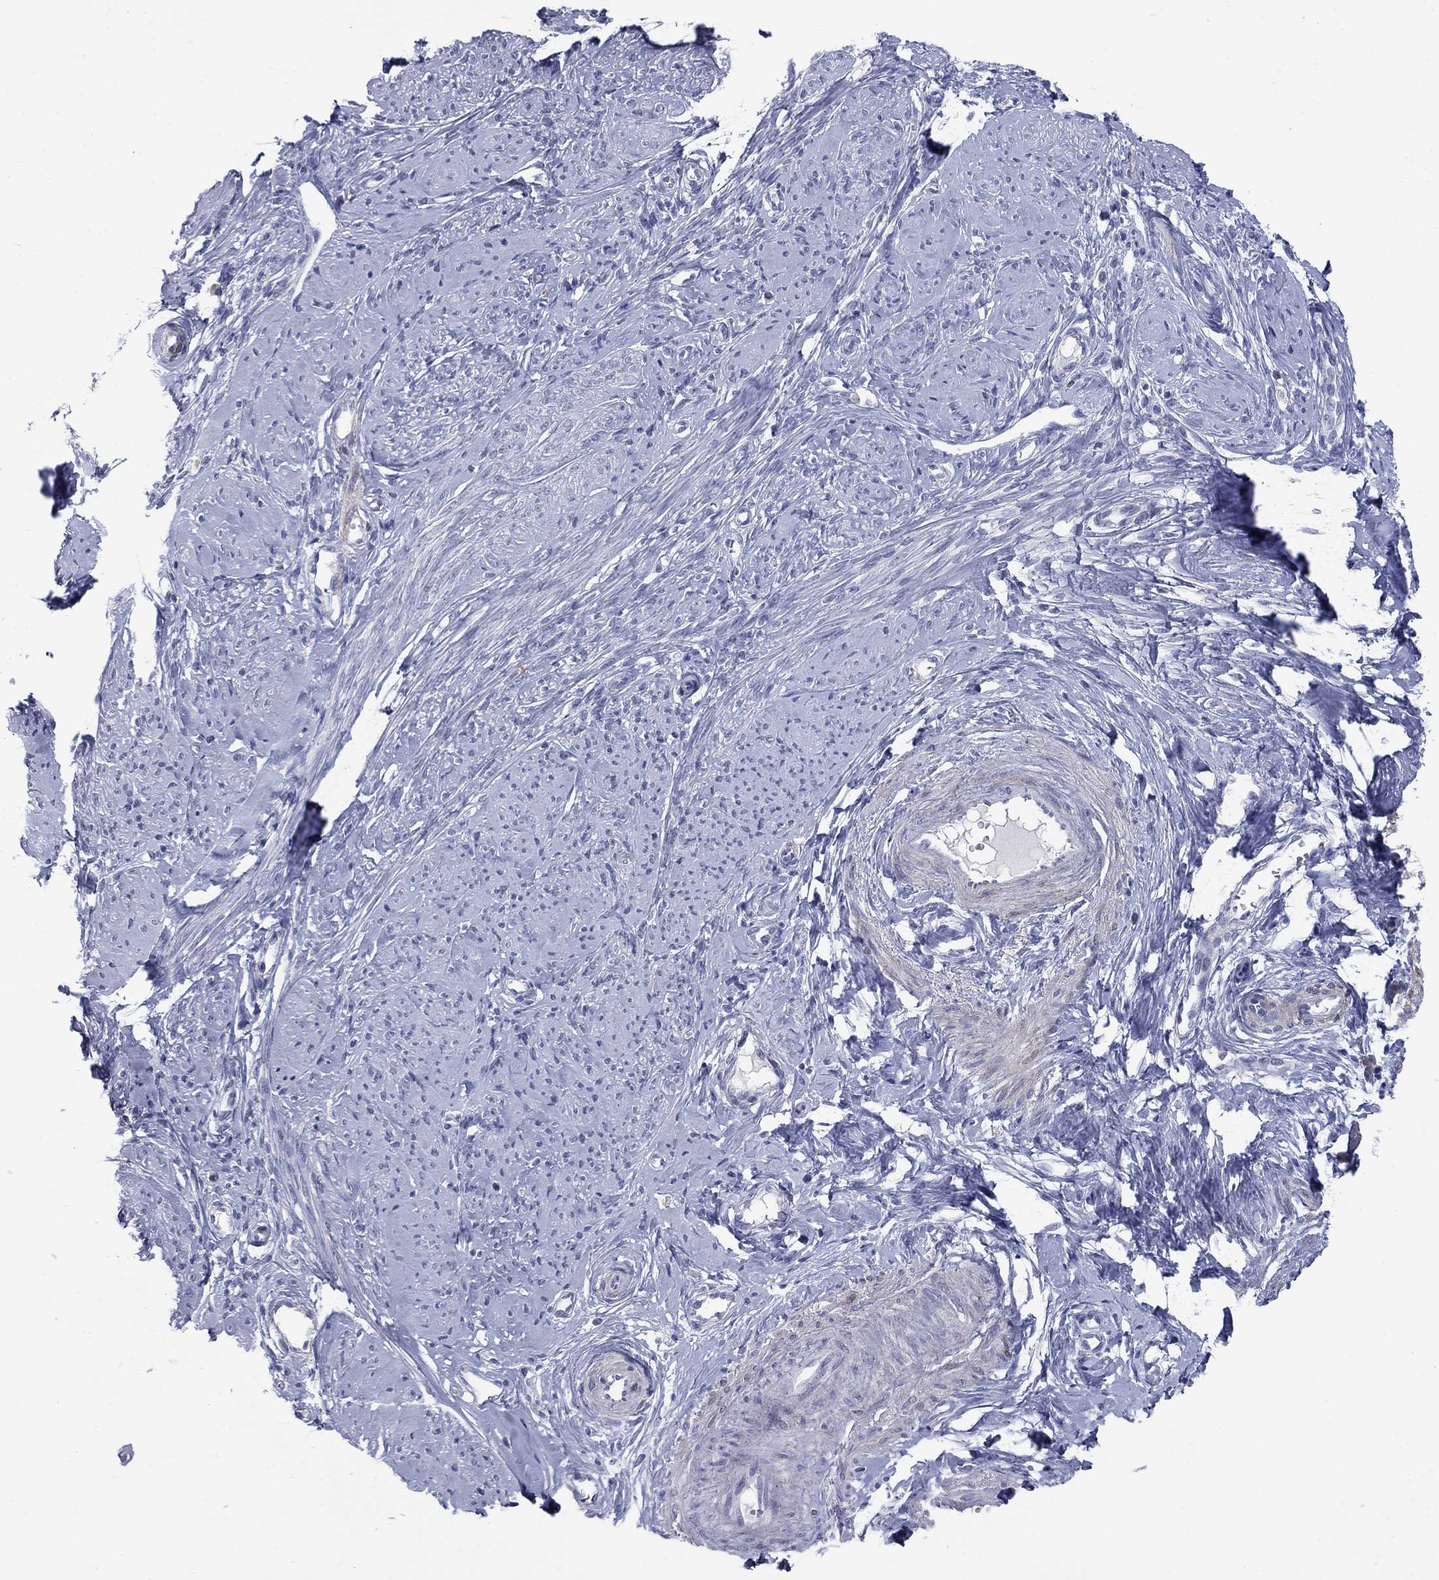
{"staining": {"intensity": "moderate", "quantity": "<25%", "location": "cytoplasmic/membranous"}, "tissue": "smooth muscle", "cell_type": "Smooth muscle cells", "image_type": "normal", "snomed": [{"axis": "morphology", "description": "Normal tissue, NOS"}, {"axis": "topography", "description": "Smooth muscle"}], "caption": "Protein expression analysis of benign smooth muscle exhibits moderate cytoplasmic/membranous positivity in about <25% of smooth muscle cells.", "gene": "NTRK2", "patient": {"sex": "female", "age": 48}}